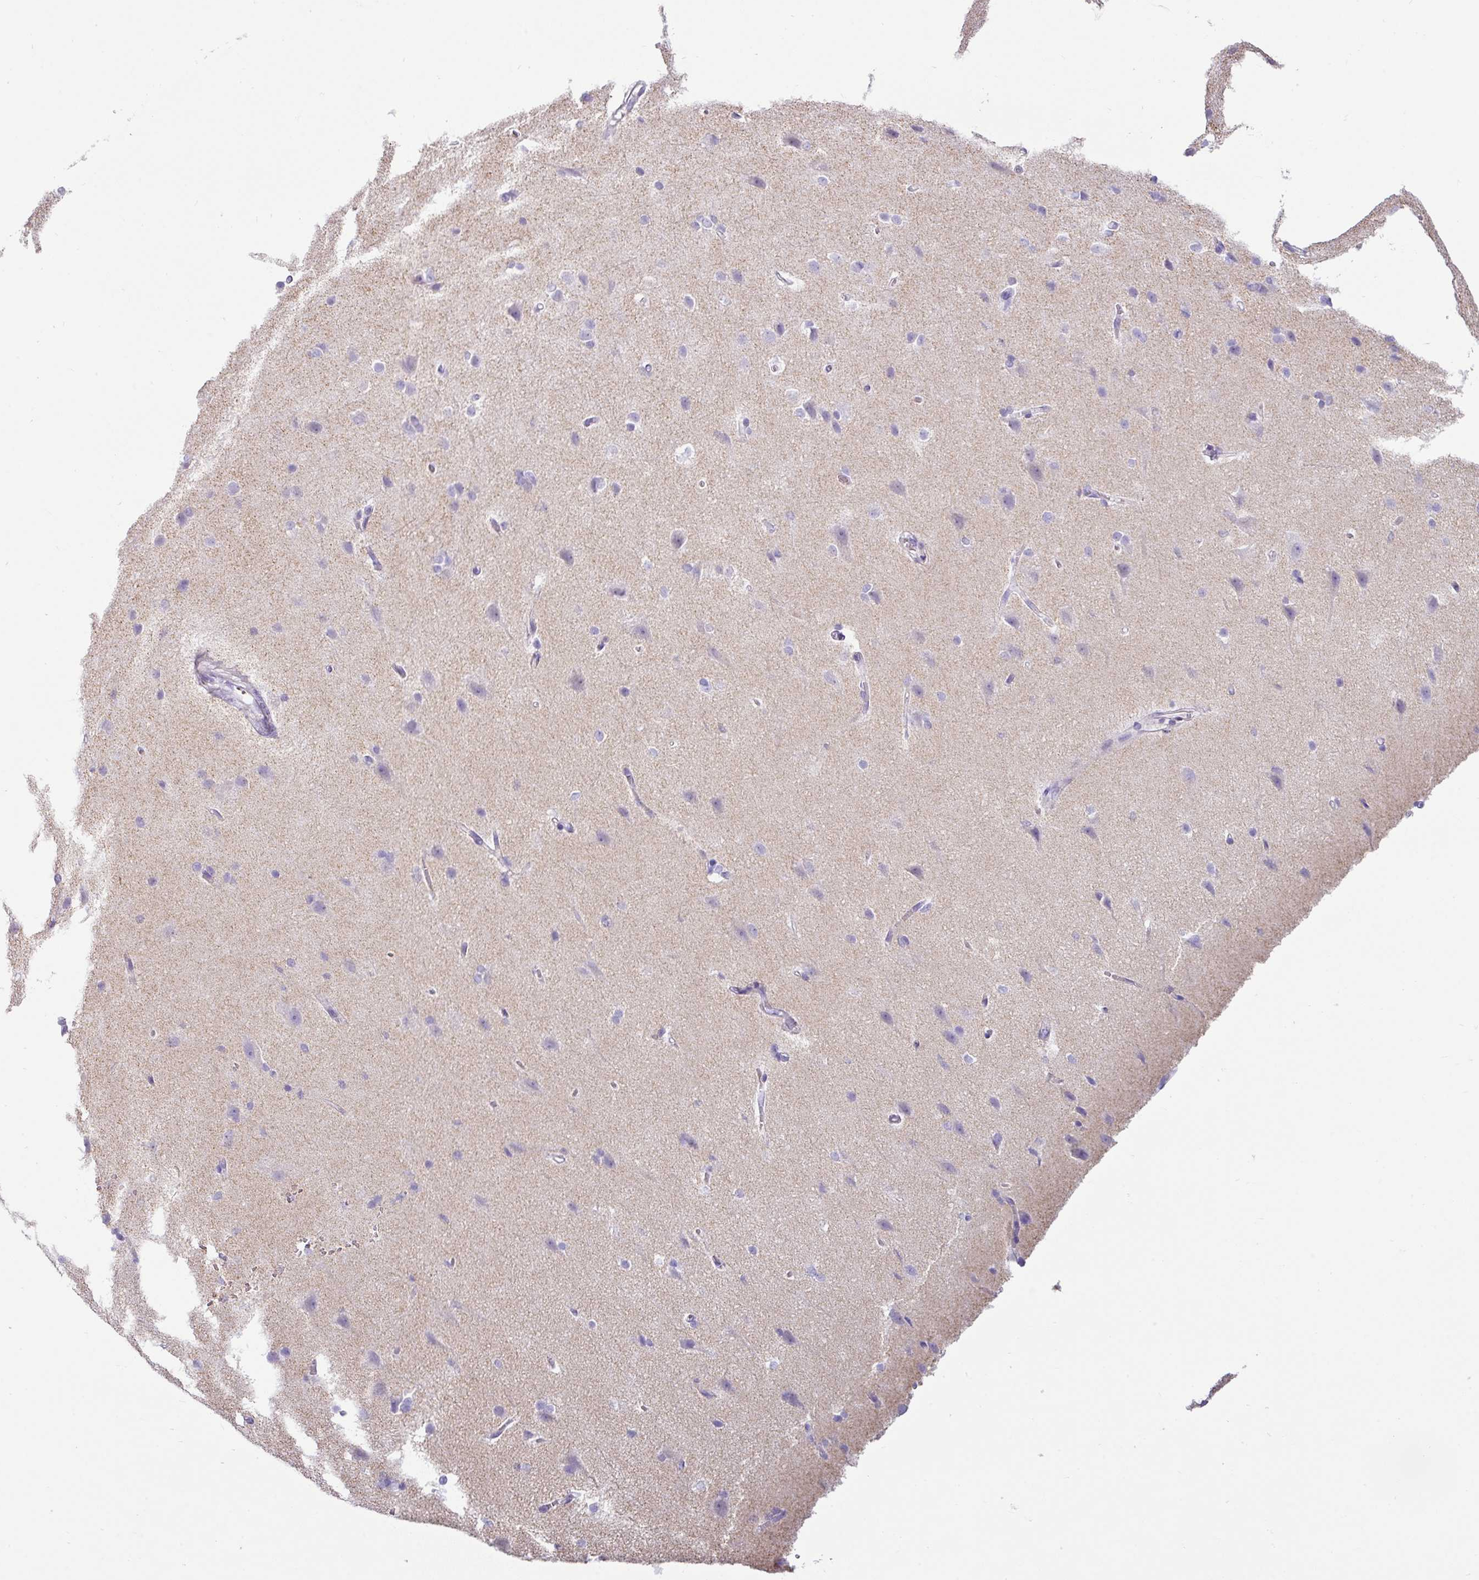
{"staining": {"intensity": "negative", "quantity": "none", "location": "none"}, "tissue": "cerebral cortex", "cell_type": "Endothelial cells", "image_type": "normal", "snomed": [{"axis": "morphology", "description": "Normal tissue, NOS"}, {"axis": "topography", "description": "Cerebral cortex"}], "caption": "Immunohistochemistry (IHC) of normal cerebral cortex shows no positivity in endothelial cells. (Immunohistochemistry (IHC), brightfield microscopy, high magnification).", "gene": "VCX2", "patient": {"sex": "male", "age": 37}}